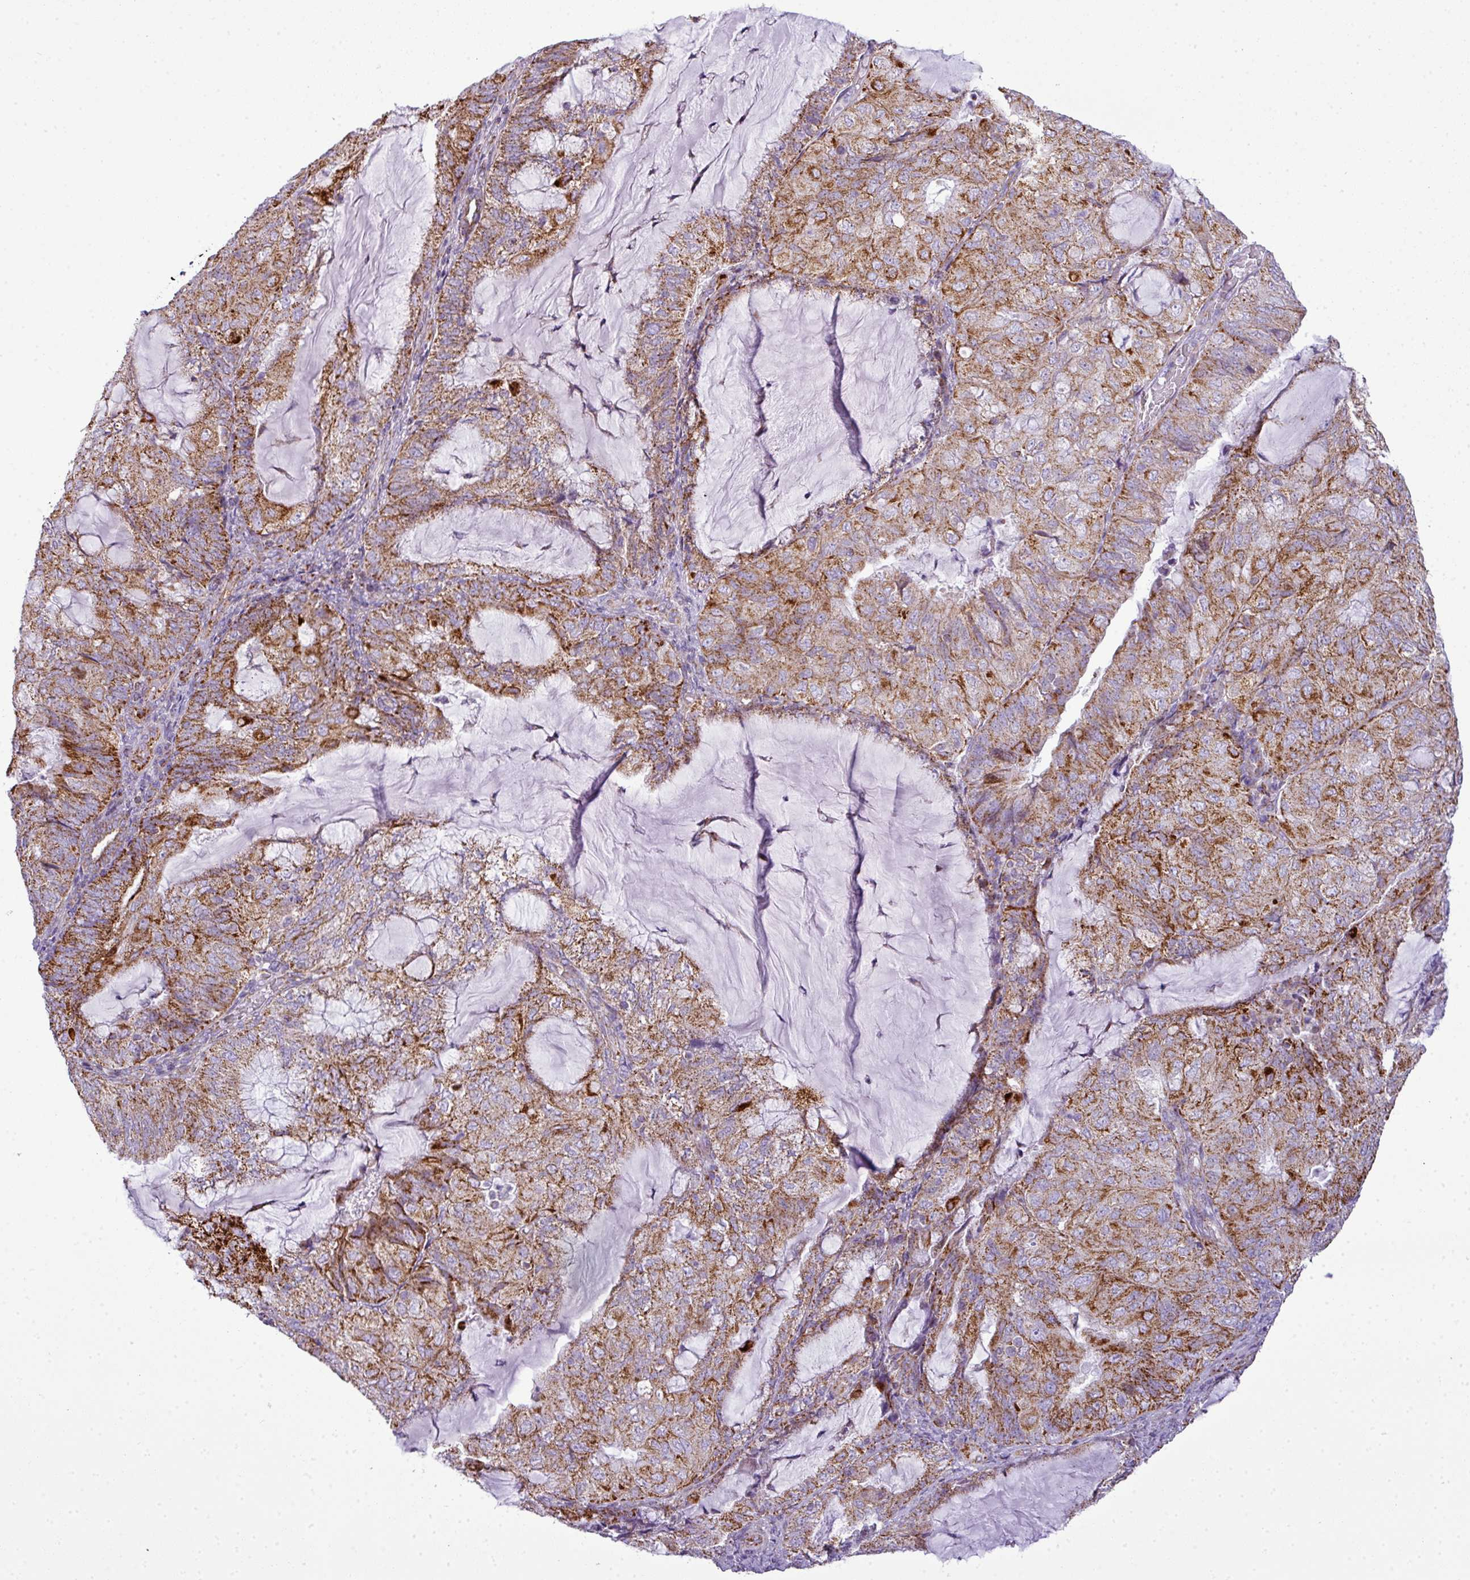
{"staining": {"intensity": "moderate", "quantity": ">75%", "location": "cytoplasmic/membranous"}, "tissue": "endometrial cancer", "cell_type": "Tumor cells", "image_type": "cancer", "snomed": [{"axis": "morphology", "description": "Adenocarcinoma, NOS"}, {"axis": "topography", "description": "Endometrium"}], "caption": "Protein staining of endometrial adenocarcinoma tissue exhibits moderate cytoplasmic/membranous staining in about >75% of tumor cells.", "gene": "ZNF81", "patient": {"sex": "female", "age": 81}}